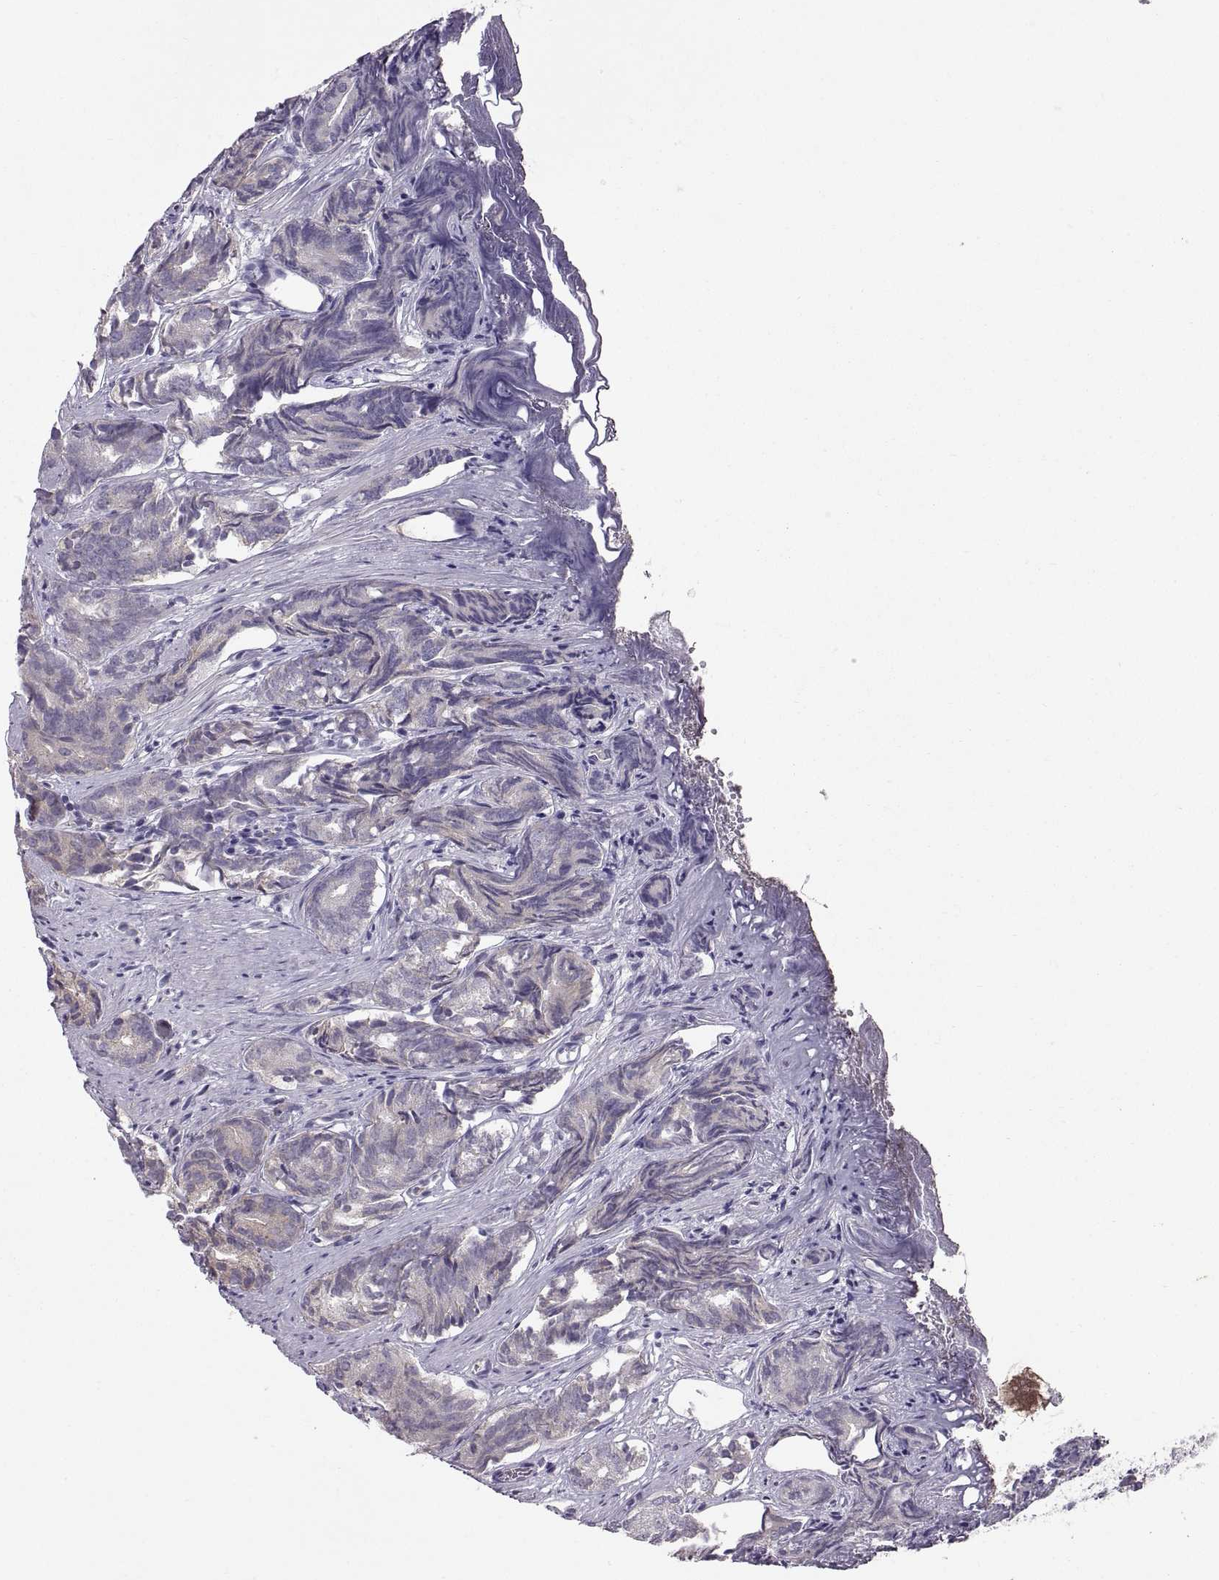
{"staining": {"intensity": "weak", "quantity": "25%-75%", "location": "cytoplasmic/membranous"}, "tissue": "prostate cancer", "cell_type": "Tumor cells", "image_type": "cancer", "snomed": [{"axis": "morphology", "description": "Adenocarcinoma, High grade"}, {"axis": "topography", "description": "Prostate"}], "caption": "Human adenocarcinoma (high-grade) (prostate) stained with a brown dye exhibits weak cytoplasmic/membranous positive expression in about 25%-75% of tumor cells.", "gene": "ARSL", "patient": {"sex": "male", "age": 84}}